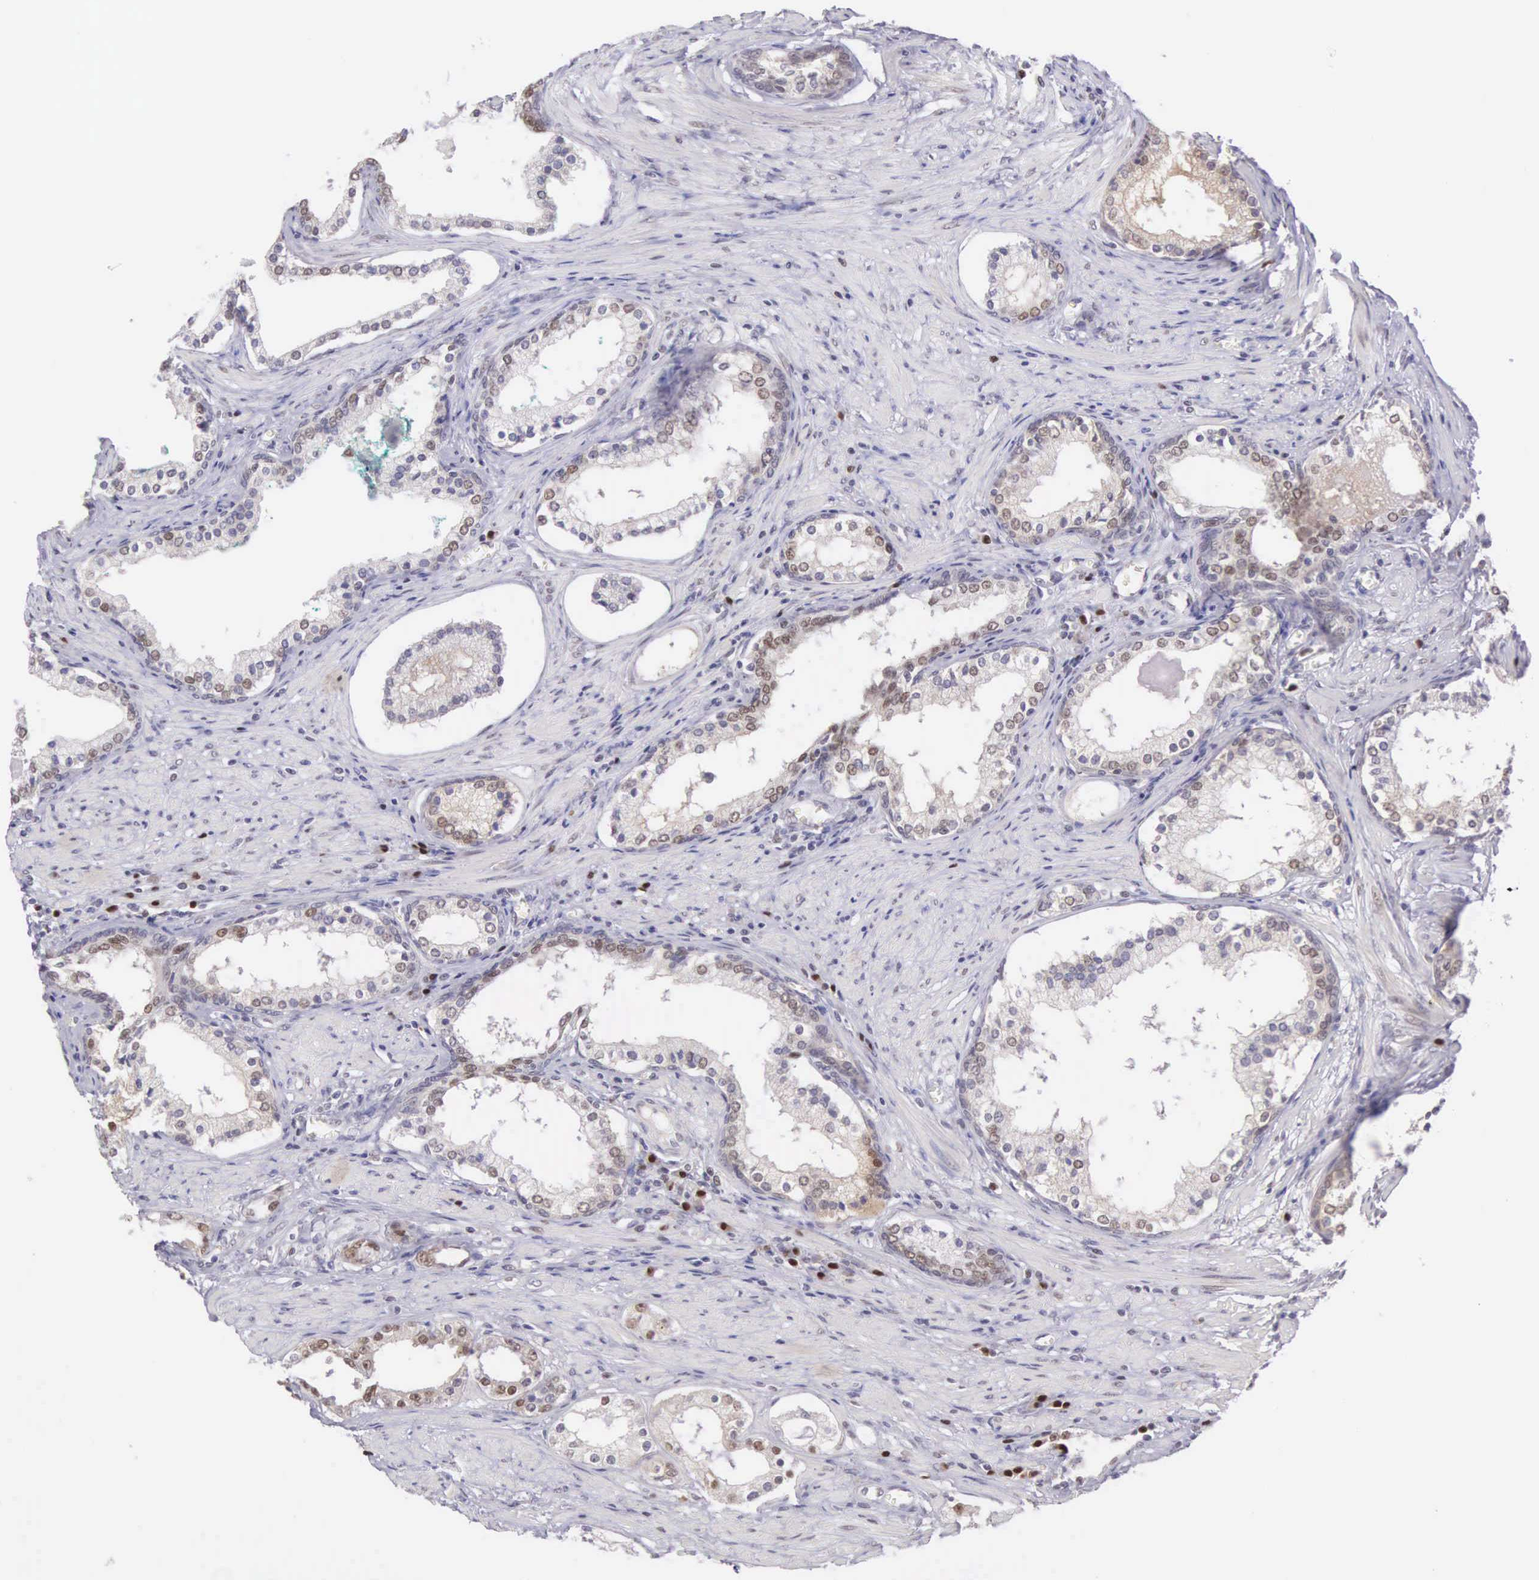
{"staining": {"intensity": "weak", "quantity": "25%-75%", "location": "cytoplasmic/membranous,nuclear"}, "tissue": "prostate cancer", "cell_type": "Tumor cells", "image_type": "cancer", "snomed": [{"axis": "morphology", "description": "Adenocarcinoma, Medium grade"}, {"axis": "topography", "description": "Prostate"}], "caption": "The micrograph shows a brown stain indicating the presence of a protein in the cytoplasmic/membranous and nuclear of tumor cells in prostate cancer. (brown staining indicates protein expression, while blue staining denotes nuclei).", "gene": "CCDC117", "patient": {"sex": "male", "age": 73}}